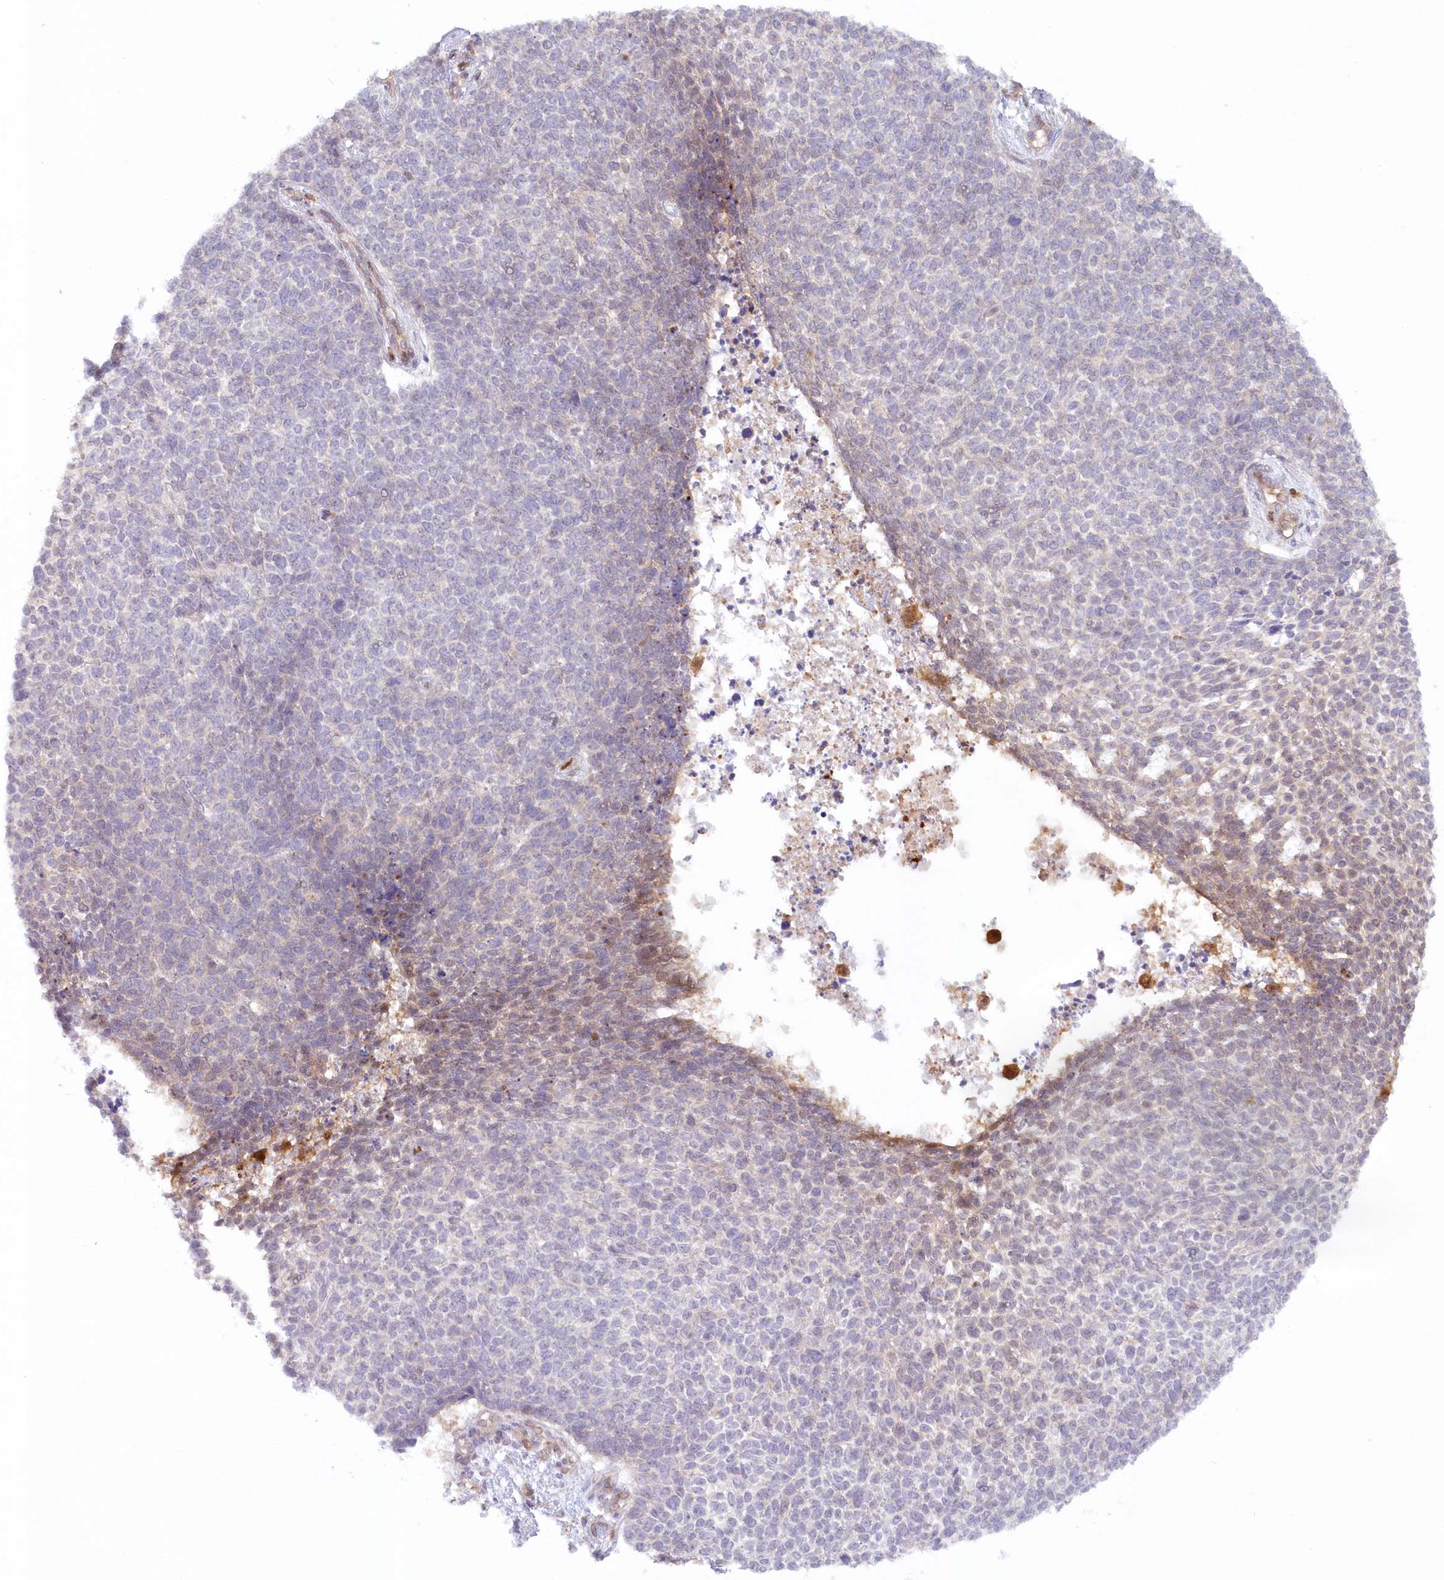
{"staining": {"intensity": "weak", "quantity": "25%-75%", "location": "cytoplasmic/membranous"}, "tissue": "skin cancer", "cell_type": "Tumor cells", "image_type": "cancer", "snomed": [{"axis": "morphology", "description": "Basal cell carcinoma"}, {"axis": "topography", "description": "Skin"}], "caption": "Brown immunohistochemical staining in skin cancer displays weak cytoplasmic/membranous staining in about 25%-75% of tumor cells.", "gene": "GBE1", "patient": {"sex": "female", "age": 84}}